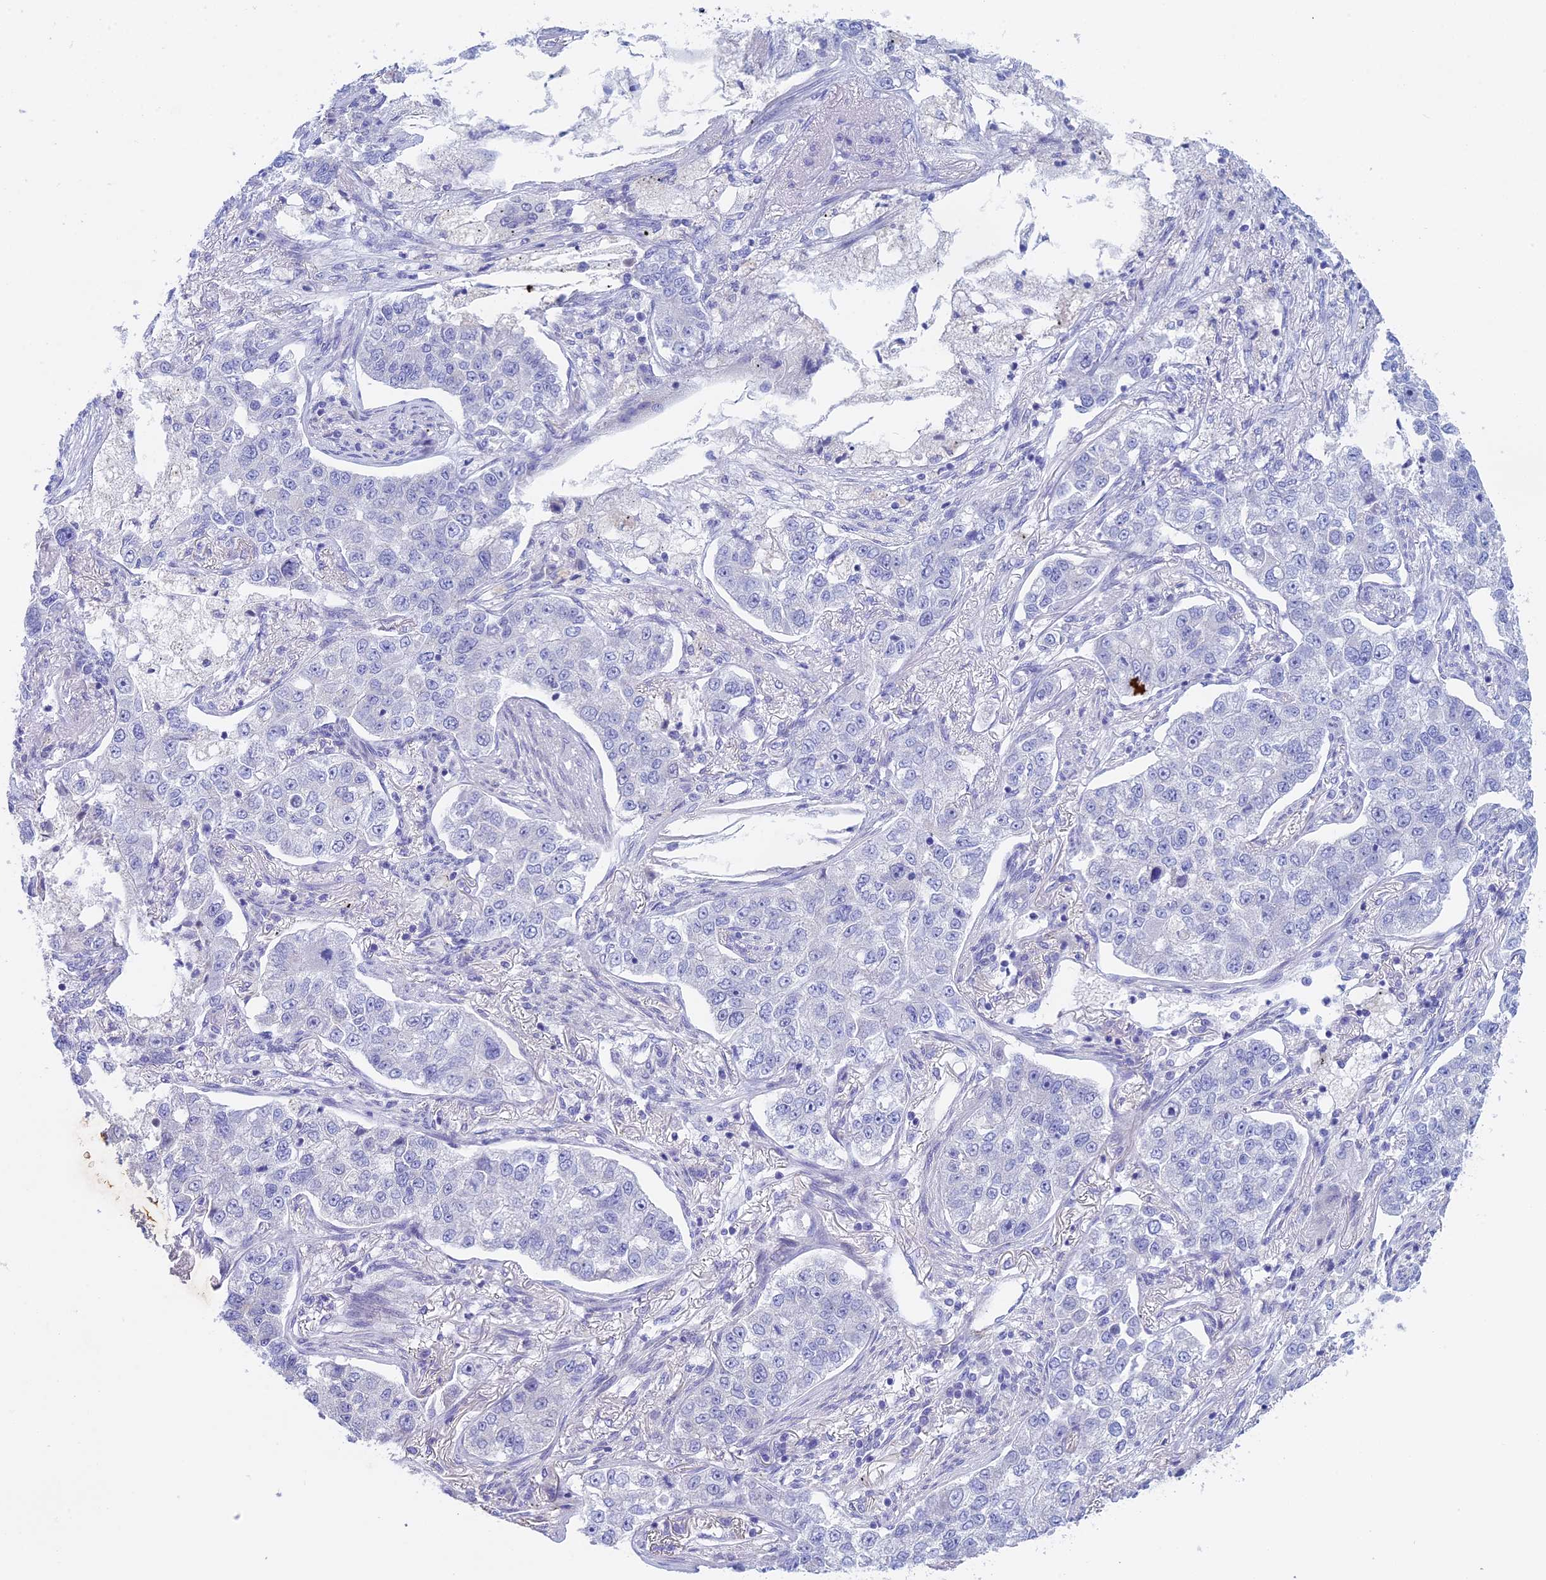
{"staining": {"intensity": "negative", "quantity": "none", "location": "none"}, "tissue": "lung cancer", "cell_type": "Tumor cells", "image_type": "cancer", "snomed": [{"axis": "morphology", "description": "Adenocarcinoma, NOS"}, {"axis": "topography", "description": "Lung"}], "caption": "High magnification brightfield microscopy of lung cancer stained with DAB (brown) and counterstained with hematoxylin (blue): tumor cells show no significant expression.", "gene": "BTBD19", "patient": {"sex": "male", "age": 49}}